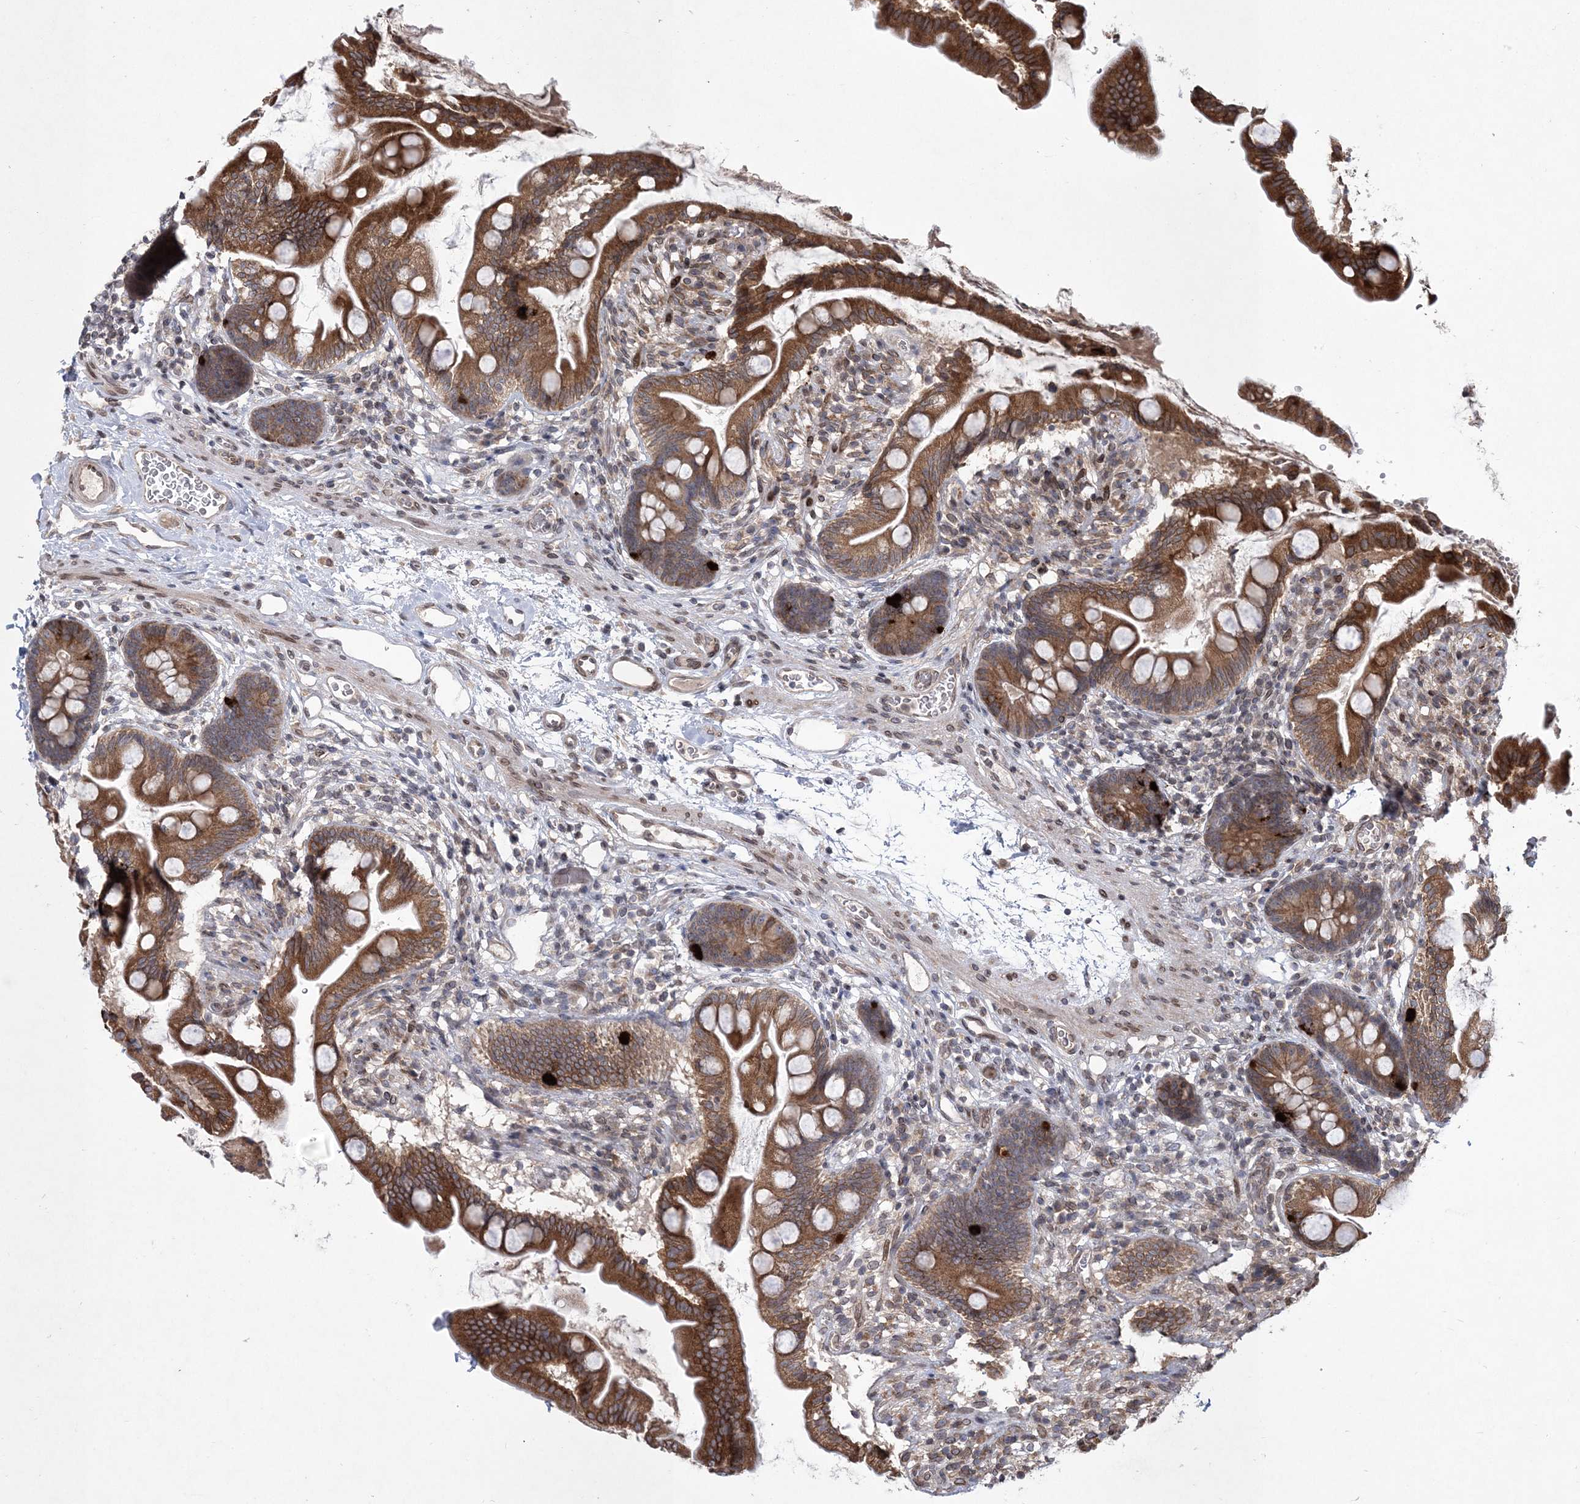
{"staining": {"intensity": "strong", "quantity": ">75%", "location": "cytoplasmic/membranous"}, "tissue": "small intestine", "cell_type": "Glandular cells", "image_type": "normal", "snomed": [{"axis": "morphology", "description": "Normal tissue, NOS"}, {"axis": "topography", "description": "Small intestine"}], "caption": "The image shows immunohistochemical staining of unremarkable small intestine. There is strong cytoplasmic/membranous positivity is appreciated in about >75% of glandular cells.", "gene": "DNAJC27", "patient": {"sex": "female", "age": 56}}